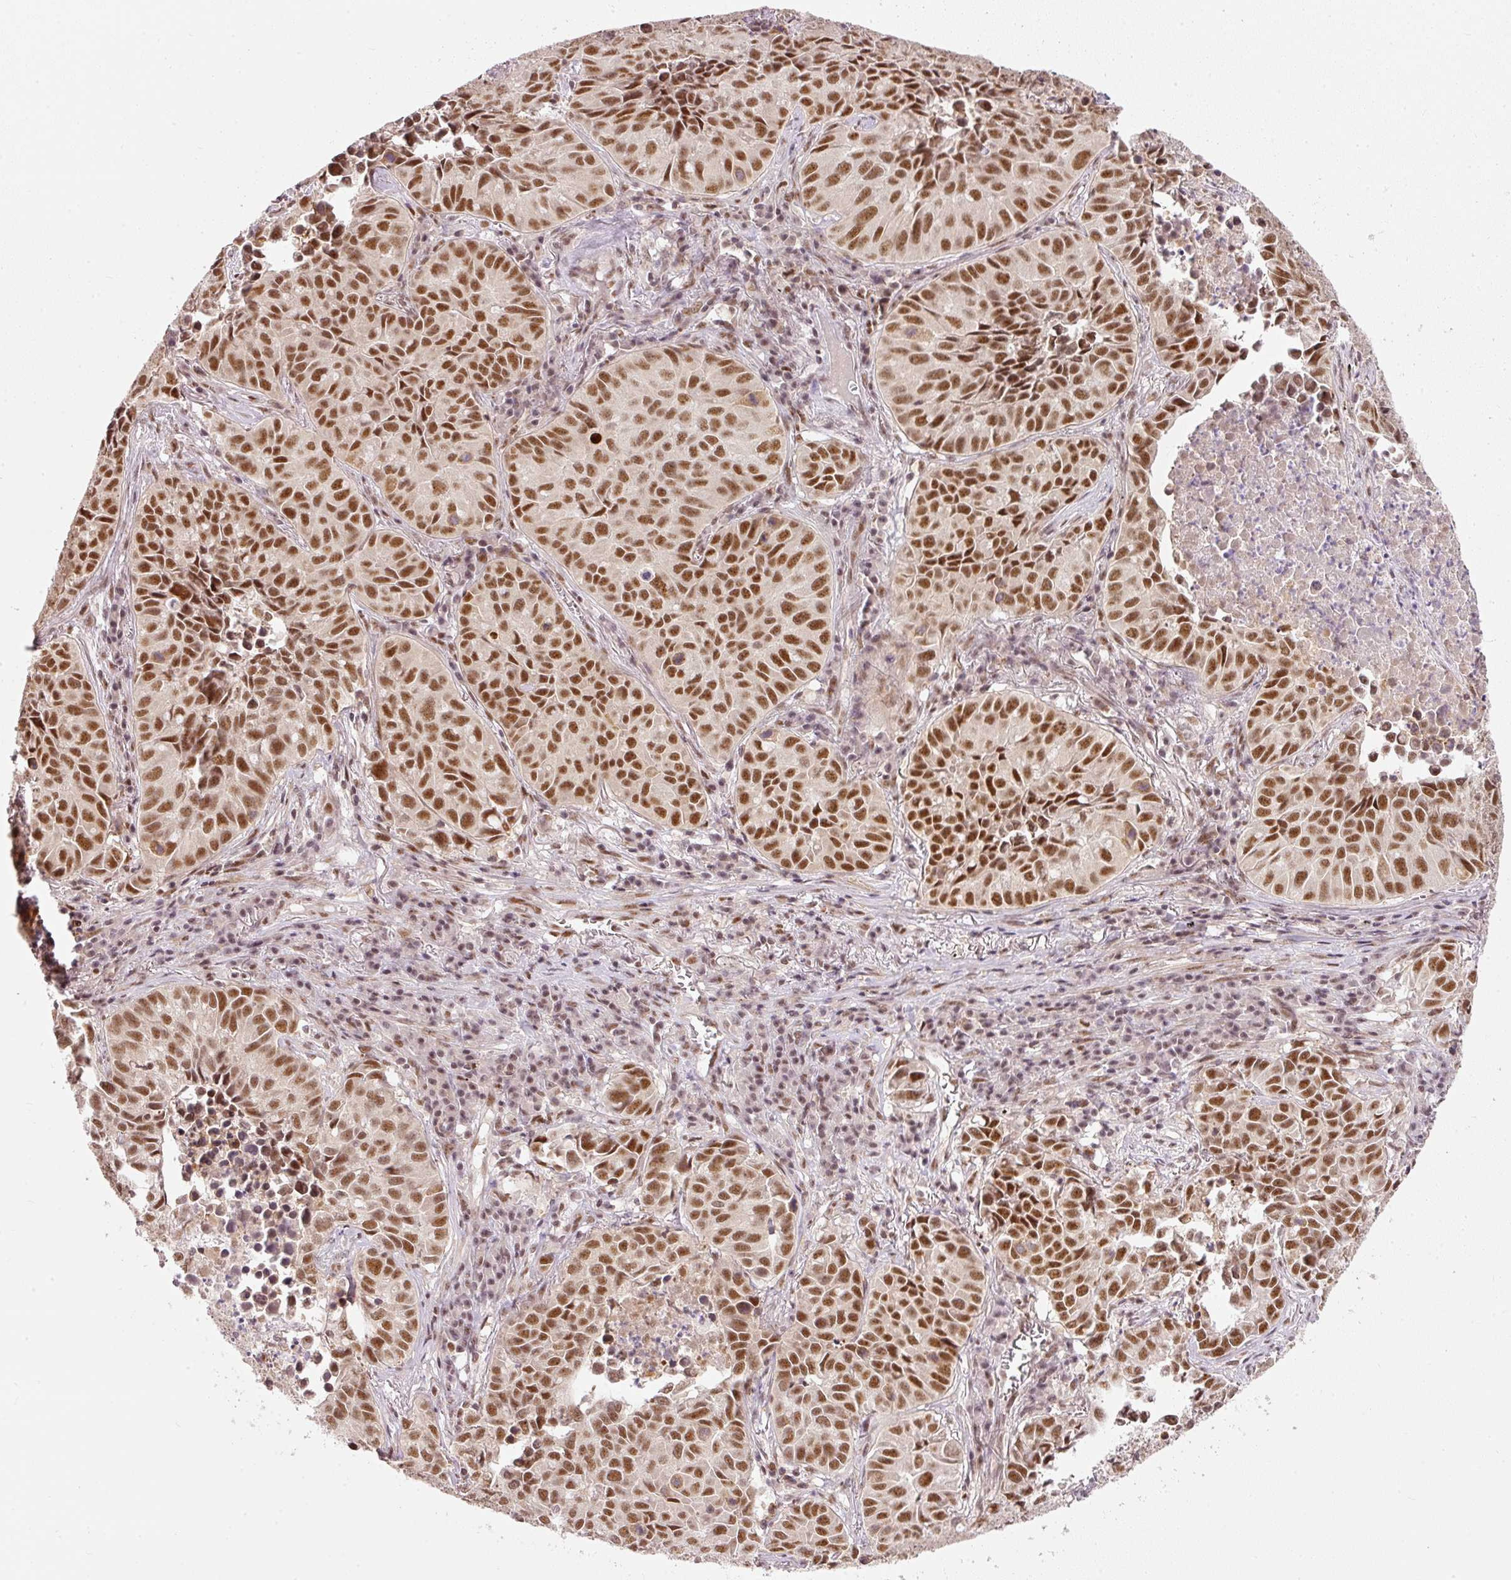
{"staining": {"intensity": "moderate", "quantity": ">75%", "location": "nuclear"}, "tissue": "lung cancer", "cell_type": "Tumor cells", "image_type": "cancer", "snomed": [{"axis": "morphology", "description": "Adenocarcinoma, NOS"}, {"axis": "topography", "description": "Lung"}], "caption": "Moderate nuclear positivity is appreciated in approximately >75% of tumor cells in adenocarcinoma (lung).", "gene": "THOC6", "patient": {"sex": "female", "age": 50}}